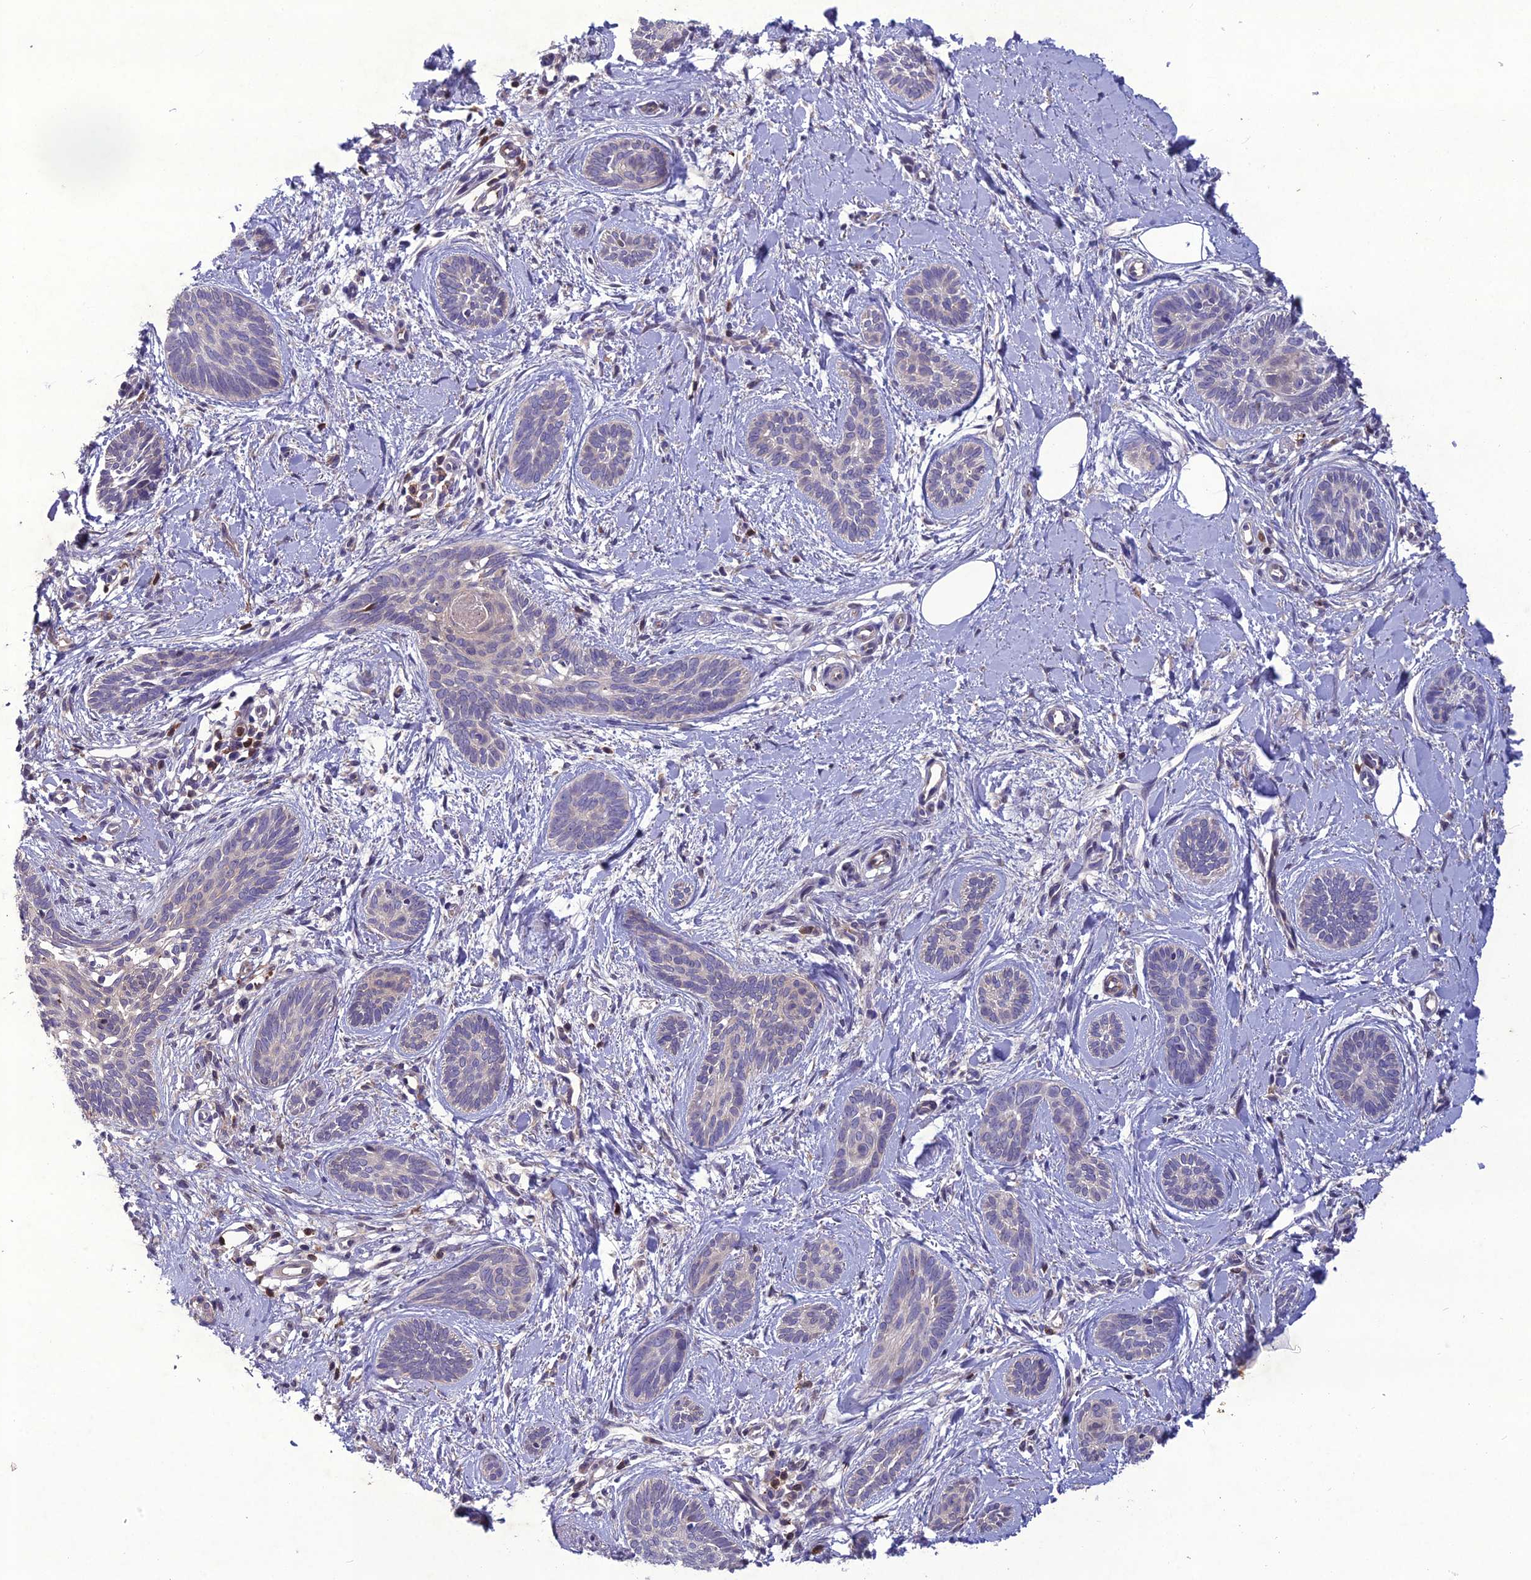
{"staining": {"intensity": "negative", "quantity": "none", "location": "none"}, "tissue": "skin cancer", "cell_type": "Tumor cells", "image_type": "cancer", "snomed": [{"axis": "morphology", "description": "Basal cell carcinoma"}, {"axis": "topography", "description": "Skin"}], "caption": "This photomicrograph is of skin cancer (basal cell carcinoma) stained with immunohistochemistry (IHC) to label a protein in brown with the nuclei are counter-stained blue. There is no staining in tumor cells. The staining is performed using DAB brown chromogen with nuclei counter-stained in using hematoxylin.", "gene": "GDF6", "patient": {"sex": "female", "age": 81}}